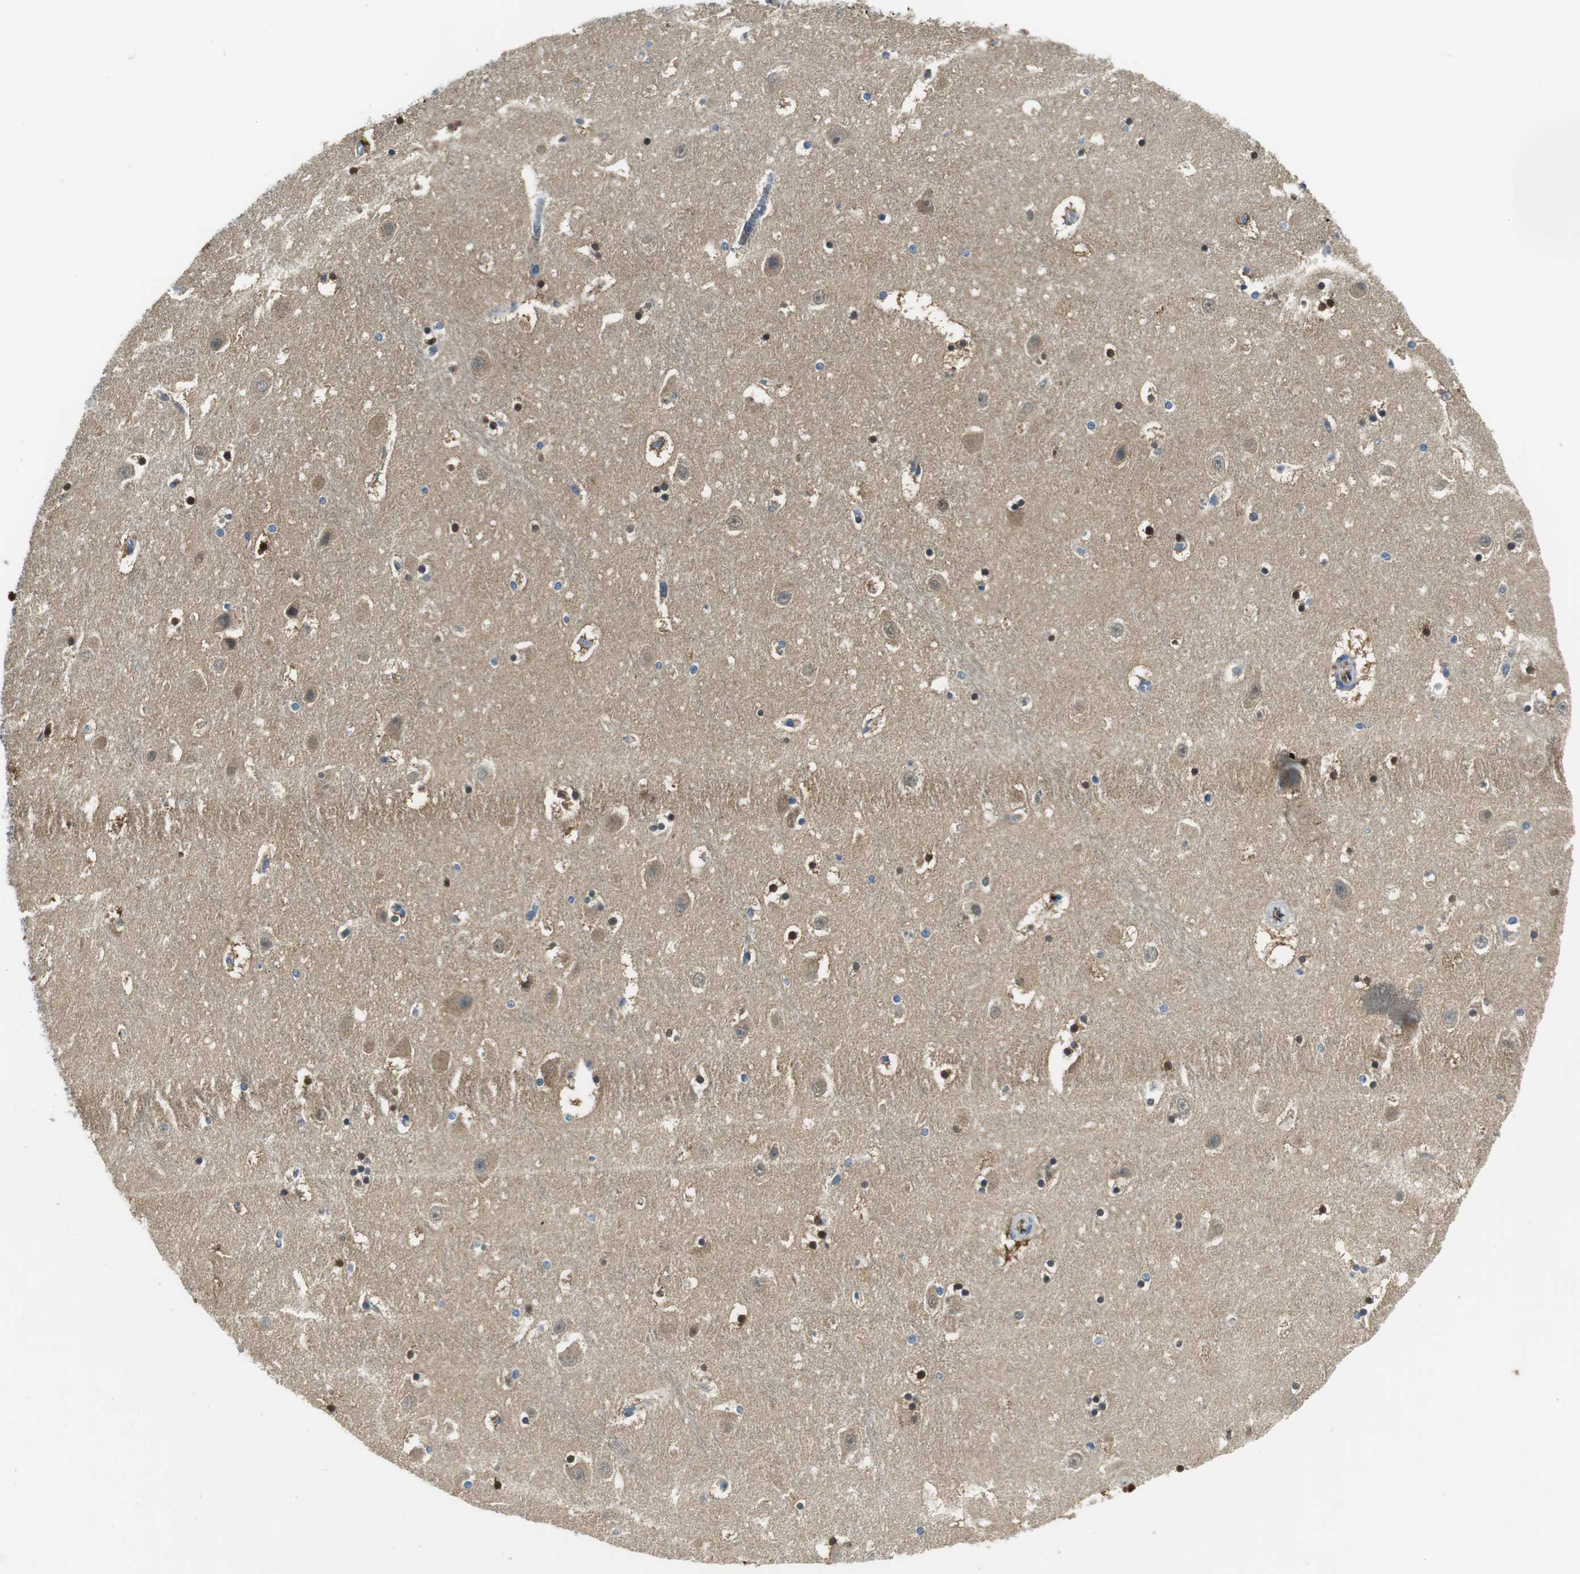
{"staining": {"intensity": "negative", "quantity": "none", "location": "none"}, "tissue": "hippocampus", "cell_type": "Glial cells", "image_type": "normal", "snomed": [{"axis": "morphology", "description": "Normal tissue, NOS"}, {"axis": "topography", "description": "Hippocampus"}], "caption": "DAB immunohistochemical staining of normal human hippocampus shows no significant positivity in glial cells. Brightfield microscopy of immunohistochemistry stained with DAB (brown) and hematoxylin (blue), captured at high magnification.", "gene": "ME1", "patient": {"sex": "male", "age": 45}}